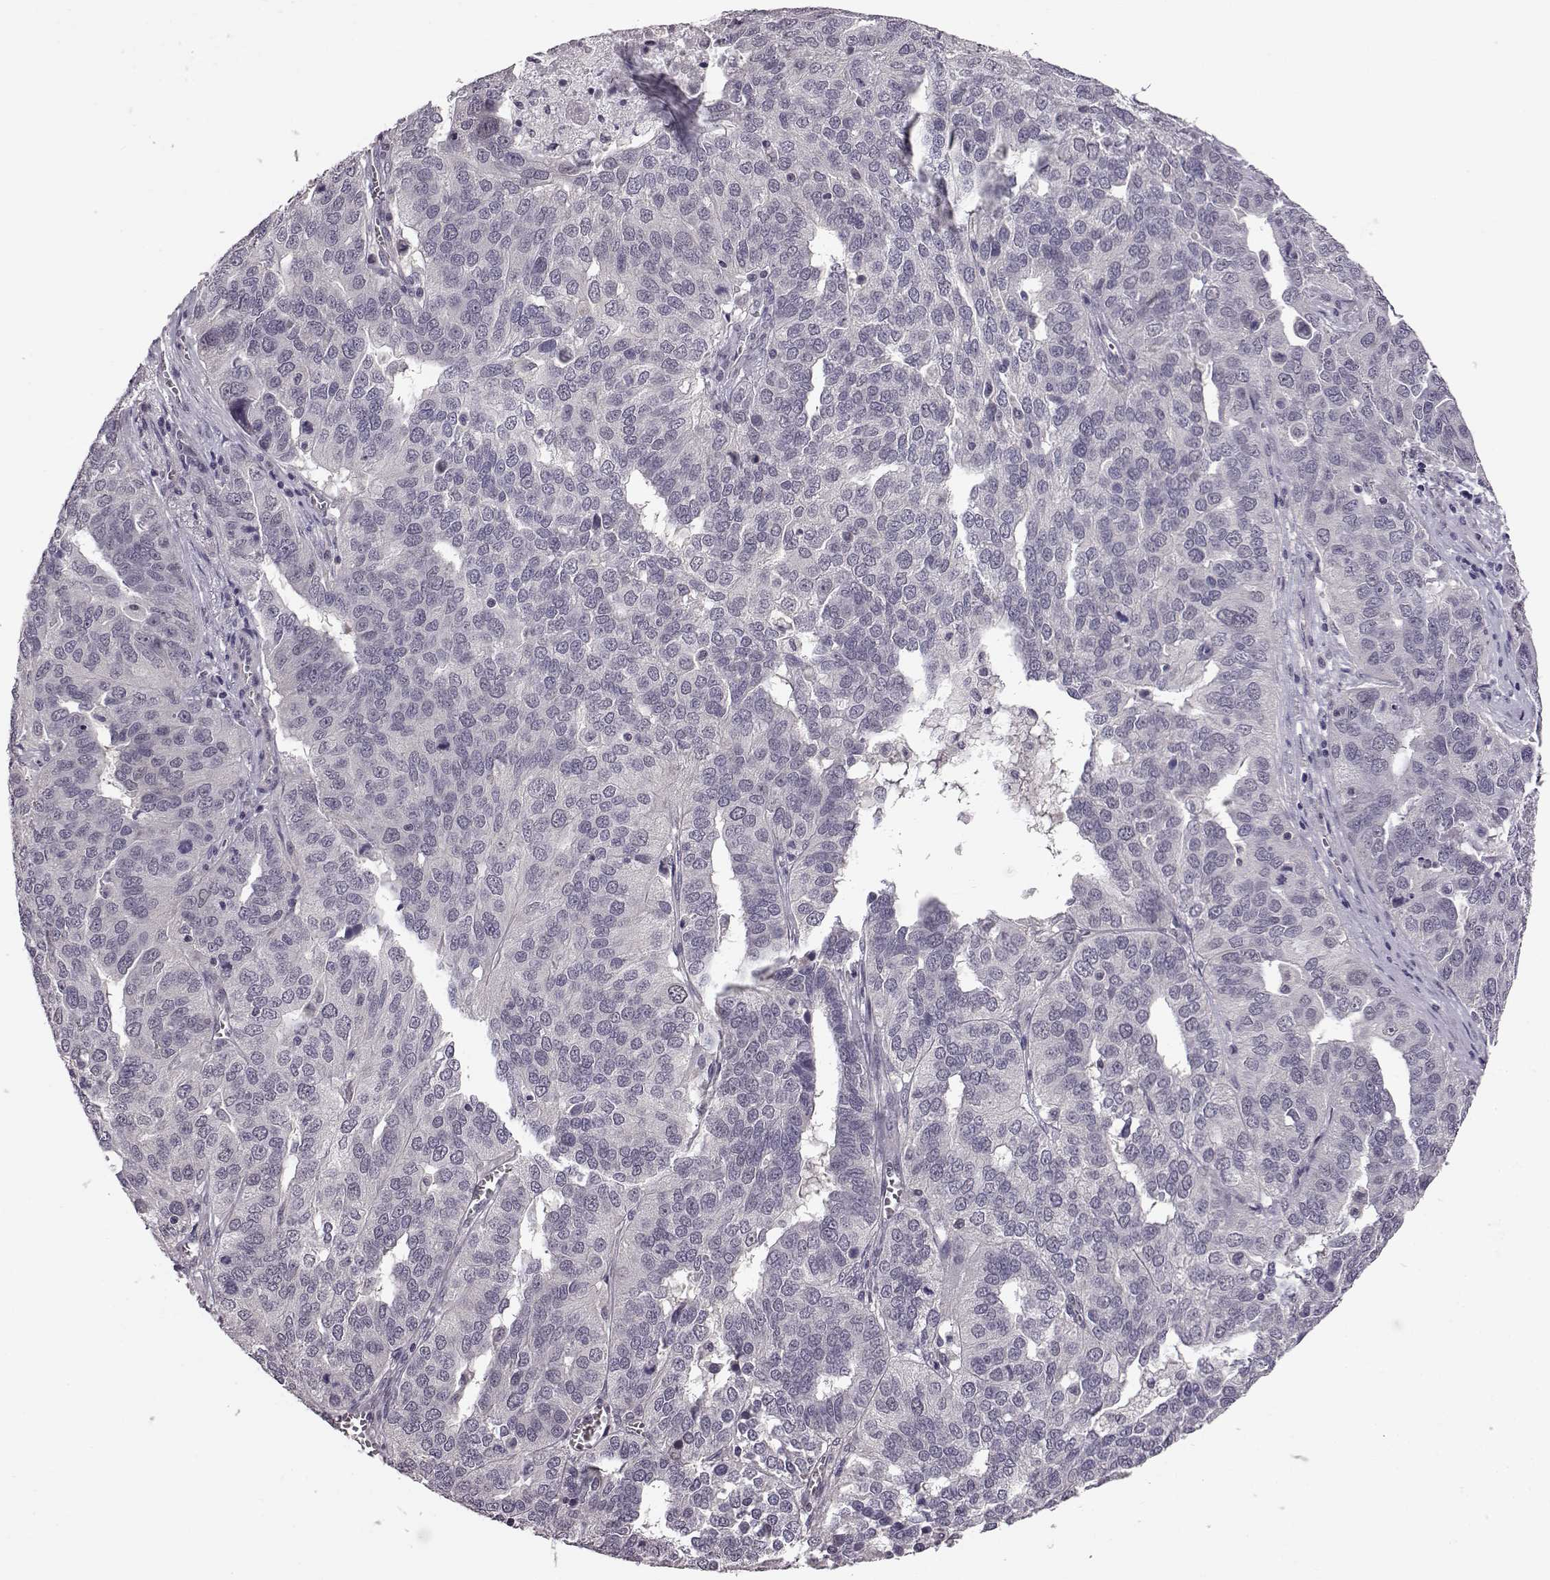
{"staining": {"intensity": "negative", "quantity": "none", "location": "none"}, "tissue": "ovarian cancer", "cell_type": "Tumor cells", "image_type": "cancer", "snomed": [{"axis": "morphology", "description": "Carcinoma, endometroid"}, {"axis": "topography", "description": "Soft tissue"}, {"axis": "topography", "description": "Ovary"}], "caption": "A high-resolution histopathology image shows immunohistochemistry staining of ovarian cancer, which demonstrates no significant staining in tumor cells. (DAB immunohistochemistry, high magnification).", "gene": "C10orf62", "patient": {"sex": "female", "age": 52}}